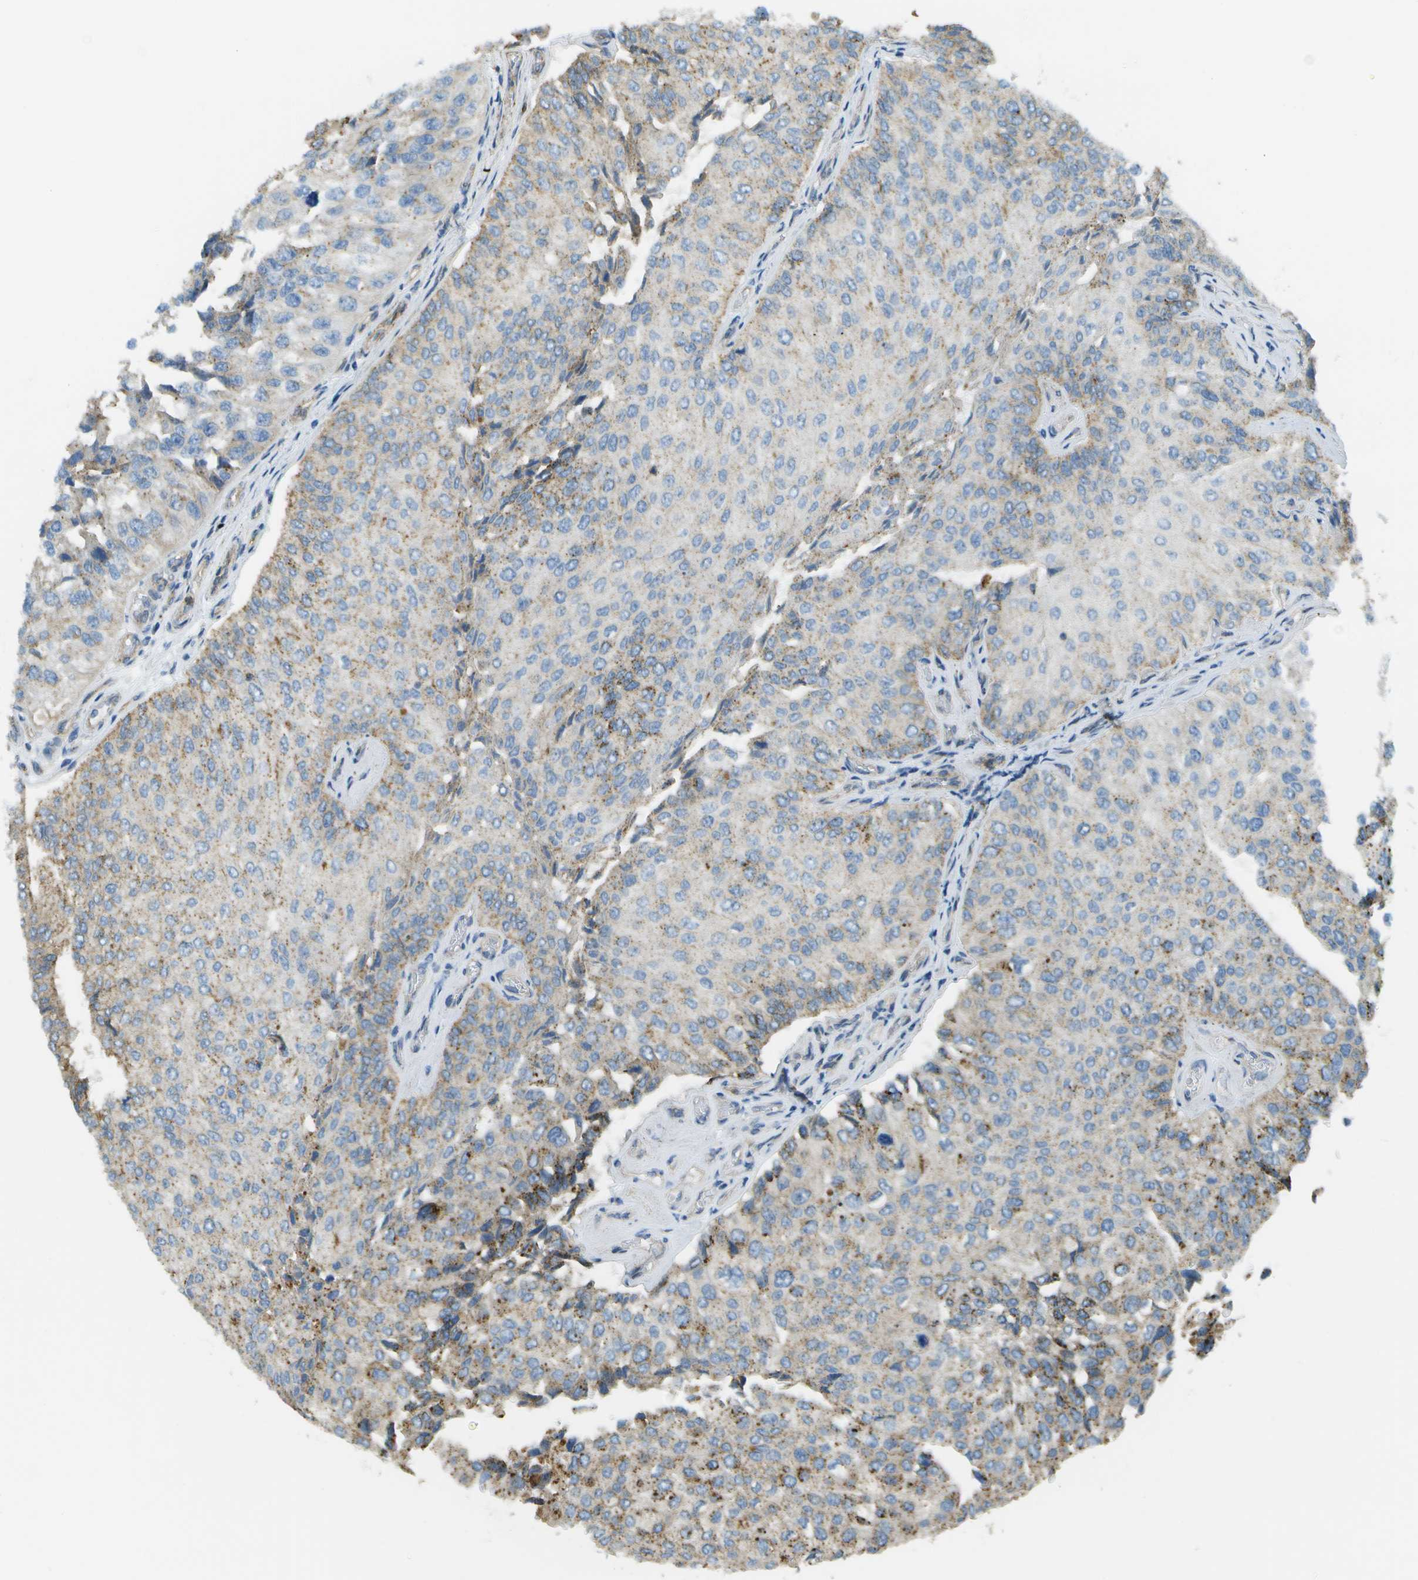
{"staining": {"intensity": "weak", "quantity": "25%-75%", "location": "cytoplasmic/membranous"}, "tissue": "urothelial cancer", "cell_type": "Tumor cells", "image_type": "cancer", "snomed": [{"axis": "morphology", "description": "Urothelial carcinoma, High grade"}, {"axis": "topography", "description": "Kidney"}, {"axis": "topography", "description": "Urinary bladder"}], "caption": "High-power microscopy captured an immunohistochemistry histopathology image of high-grade urothelial carcinoma, revealing weak cytoplasmic/membranous staining in about 25%-75% of tumor cells. The protein of interest is shown in brown color, while the nuclei are stained blue.", "gene": "MYH11", "patient": {"sex": "male", "age": 77}}